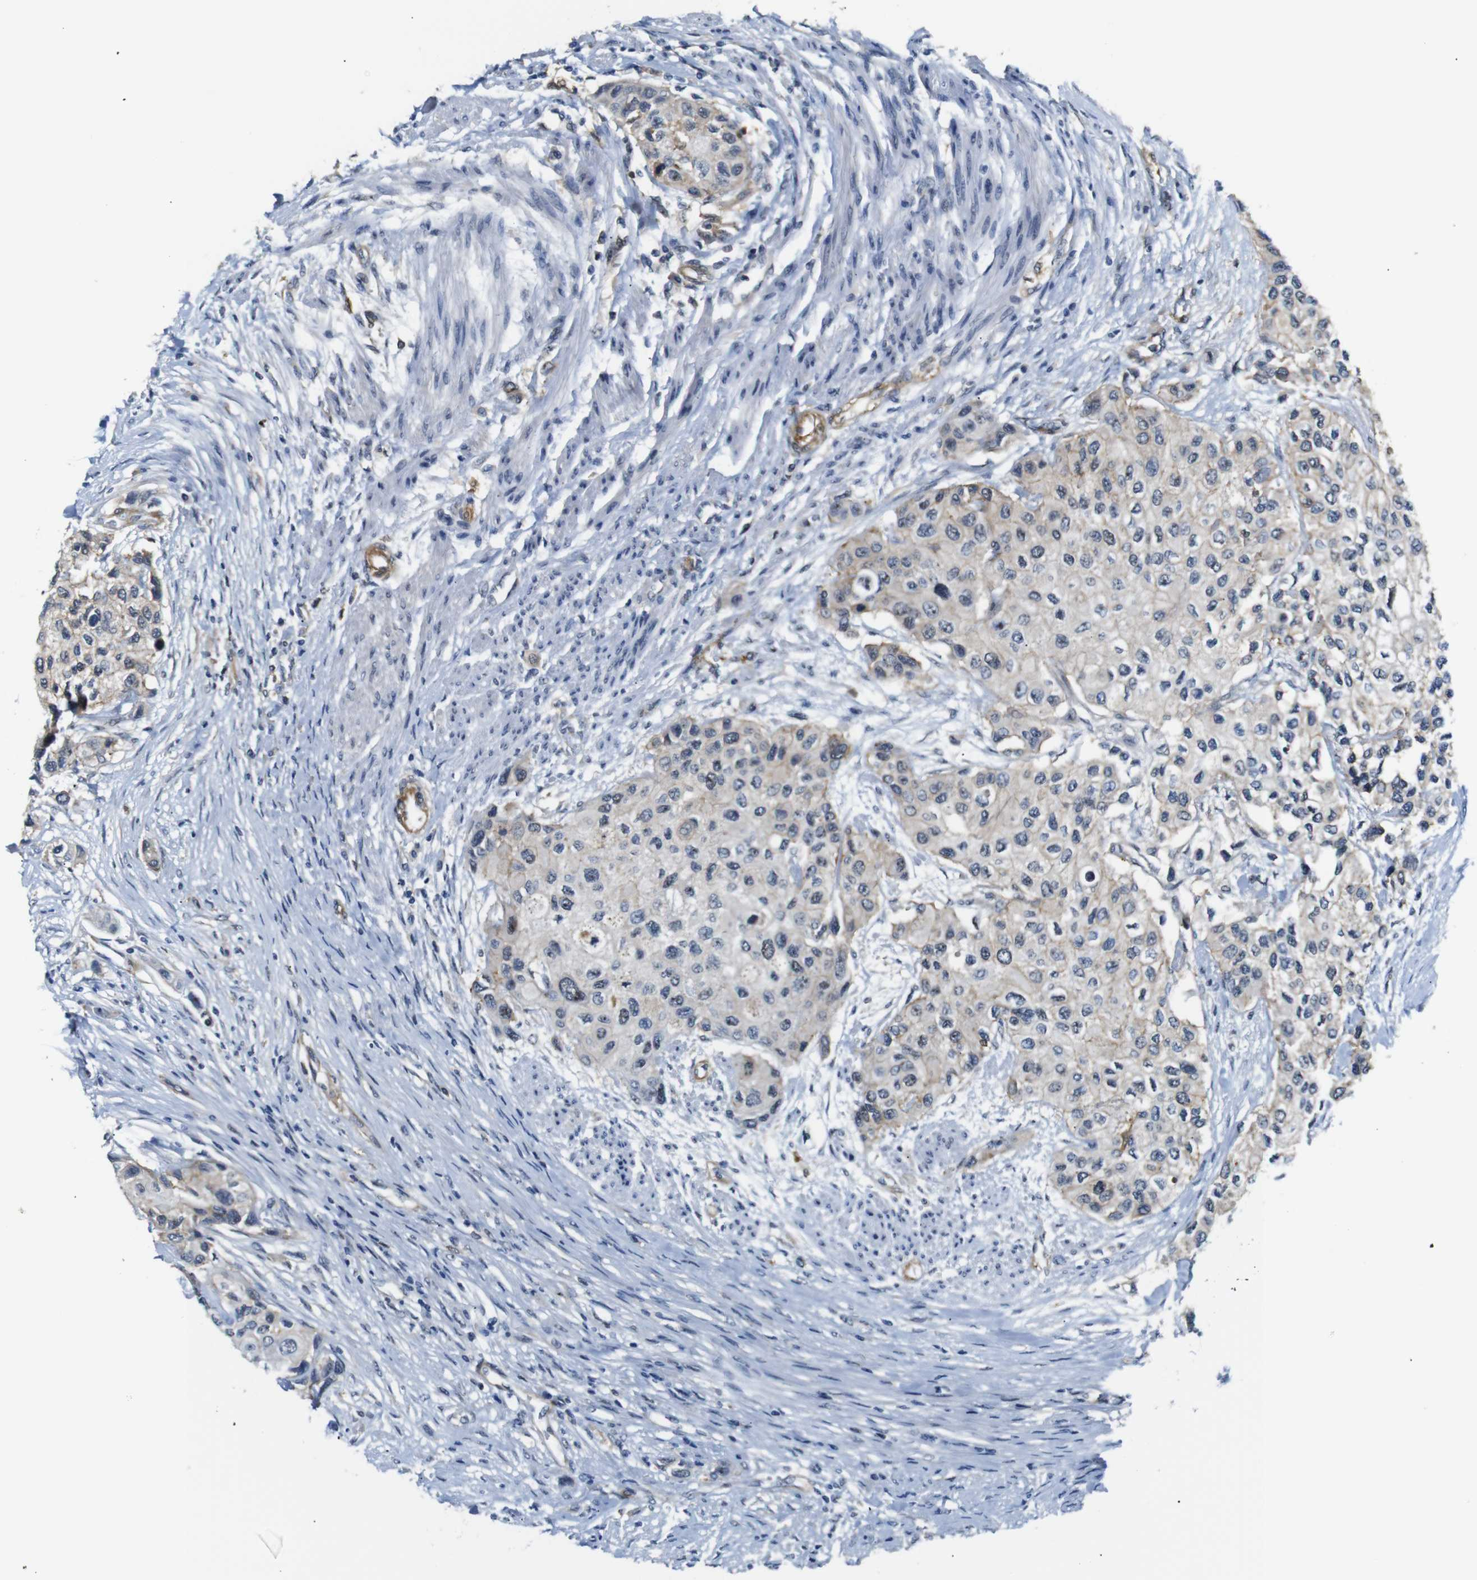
{"staining": {"intensity": "weak", "quantity": ">75%", "location": "cytoplasmic/membranous,nuclear"}, "tissue": "urothelial cancer", "cell_type": "Tumor cells", "image_type": "cancer", "snomed": [{"axis": "morphology", "description": "Urothelial carcinoma, High grade"}, {"axis": "topography", "description": "Urinary bladder"}], "caption": "Urothelial cancer tissue reveals weak cytoplasmic/membranous and nuclear positivity in approximately >75% of tumor cells, visualized by immunohistochemistry.", "gene": "PARN", "patient": {"sex": "female", "age": 56}}